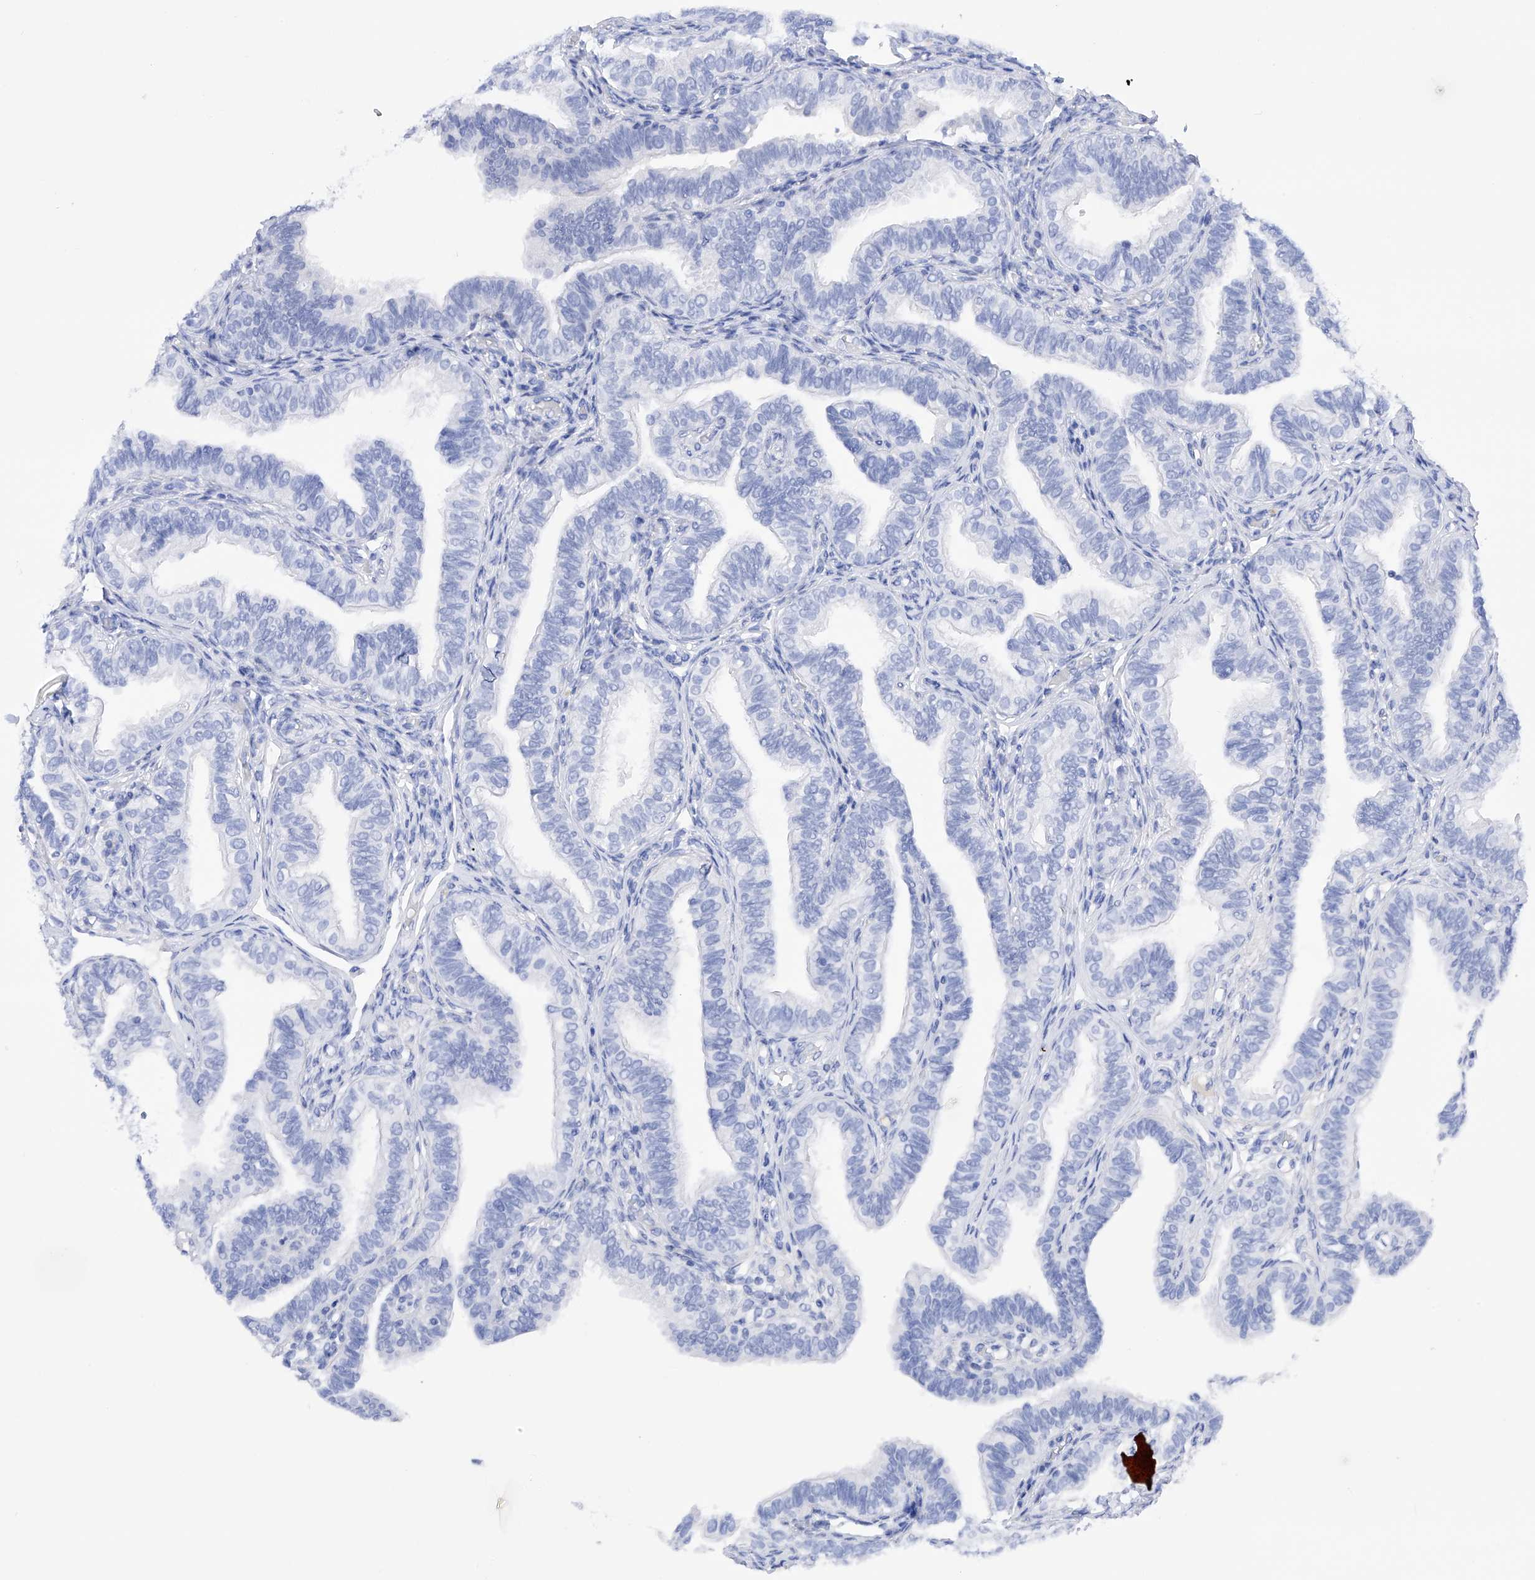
{"staining": {"intensity": "negative", "quantity": "none", "location": "none"}, "tissue": "fallopian tube", "cell_type": "Glandular cells", "image_type": "normal", "snomed": [{"axis": "morphology", "description": "Normal tissue, NOS"}, {"axis": "topography", "description": "Fallopian tube"}], "caption": "Immunohistochemistry of normal human fallopian tube demonstrates no positivity in glandular cells.", "gene": "FLG", "patient": {"sex": "female", "age": 39}}